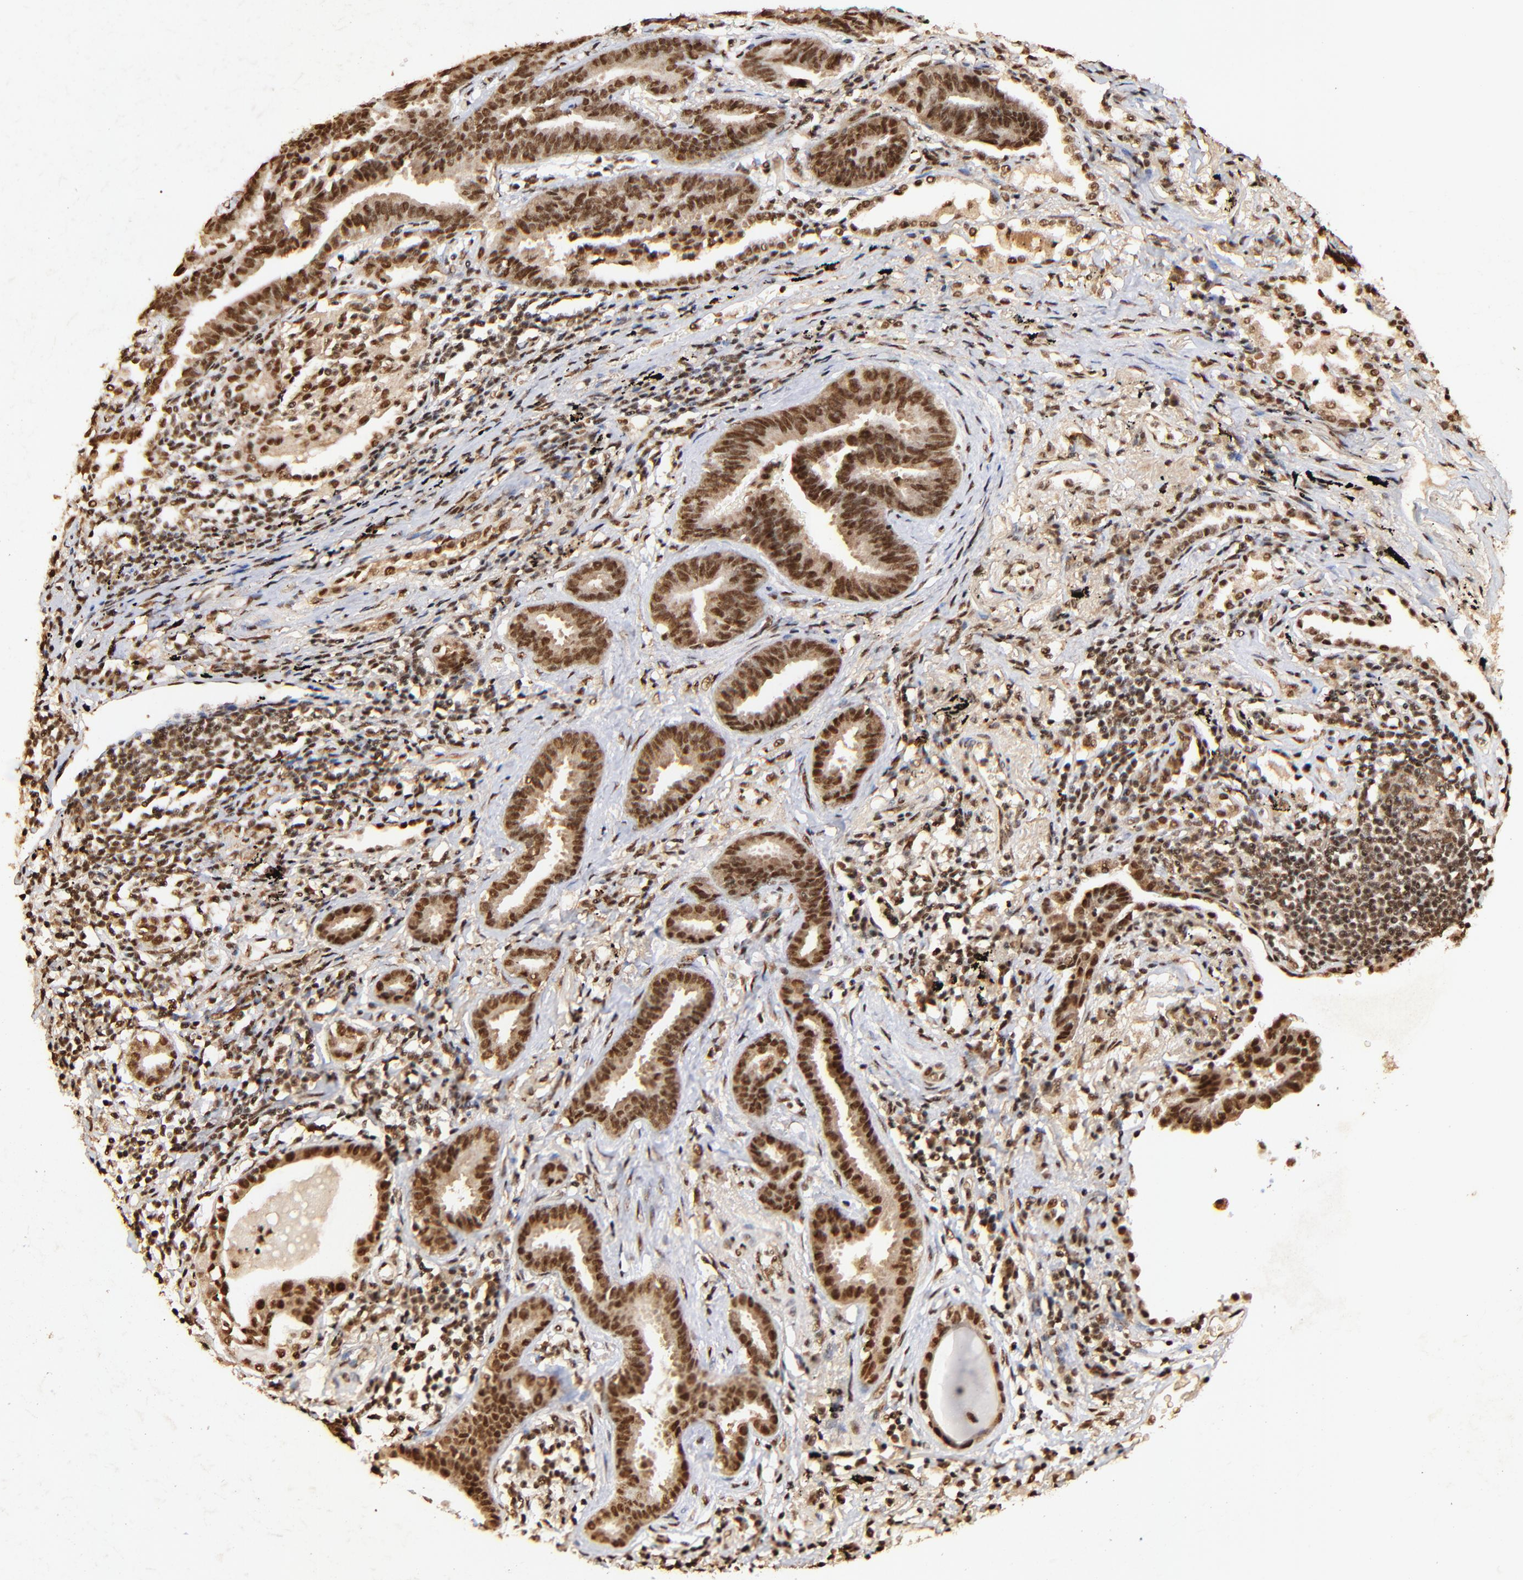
{"staining": {"intensity": "strong", "quantity": ">75%", "location": "cytoplasmic/membranous,nuclear"}, "tissue": "lung cancer", "cell_type": "Tumor cells", "image_type": "cancer", "snomed": [{"axis": "morphology", "description": "Adenocarcinoma, NOS"}, {"axis": "topography", "description": "Lung"}], "caption": "Immunohistochemical staining of human lung adenocarcinoma reveals high levels of strong cytoplasmic/membranous and nuclear protein positivity in approximately >75% of tumor cells.", "gene": "MED12", "patient": {"sex": "female", "age": 64}}